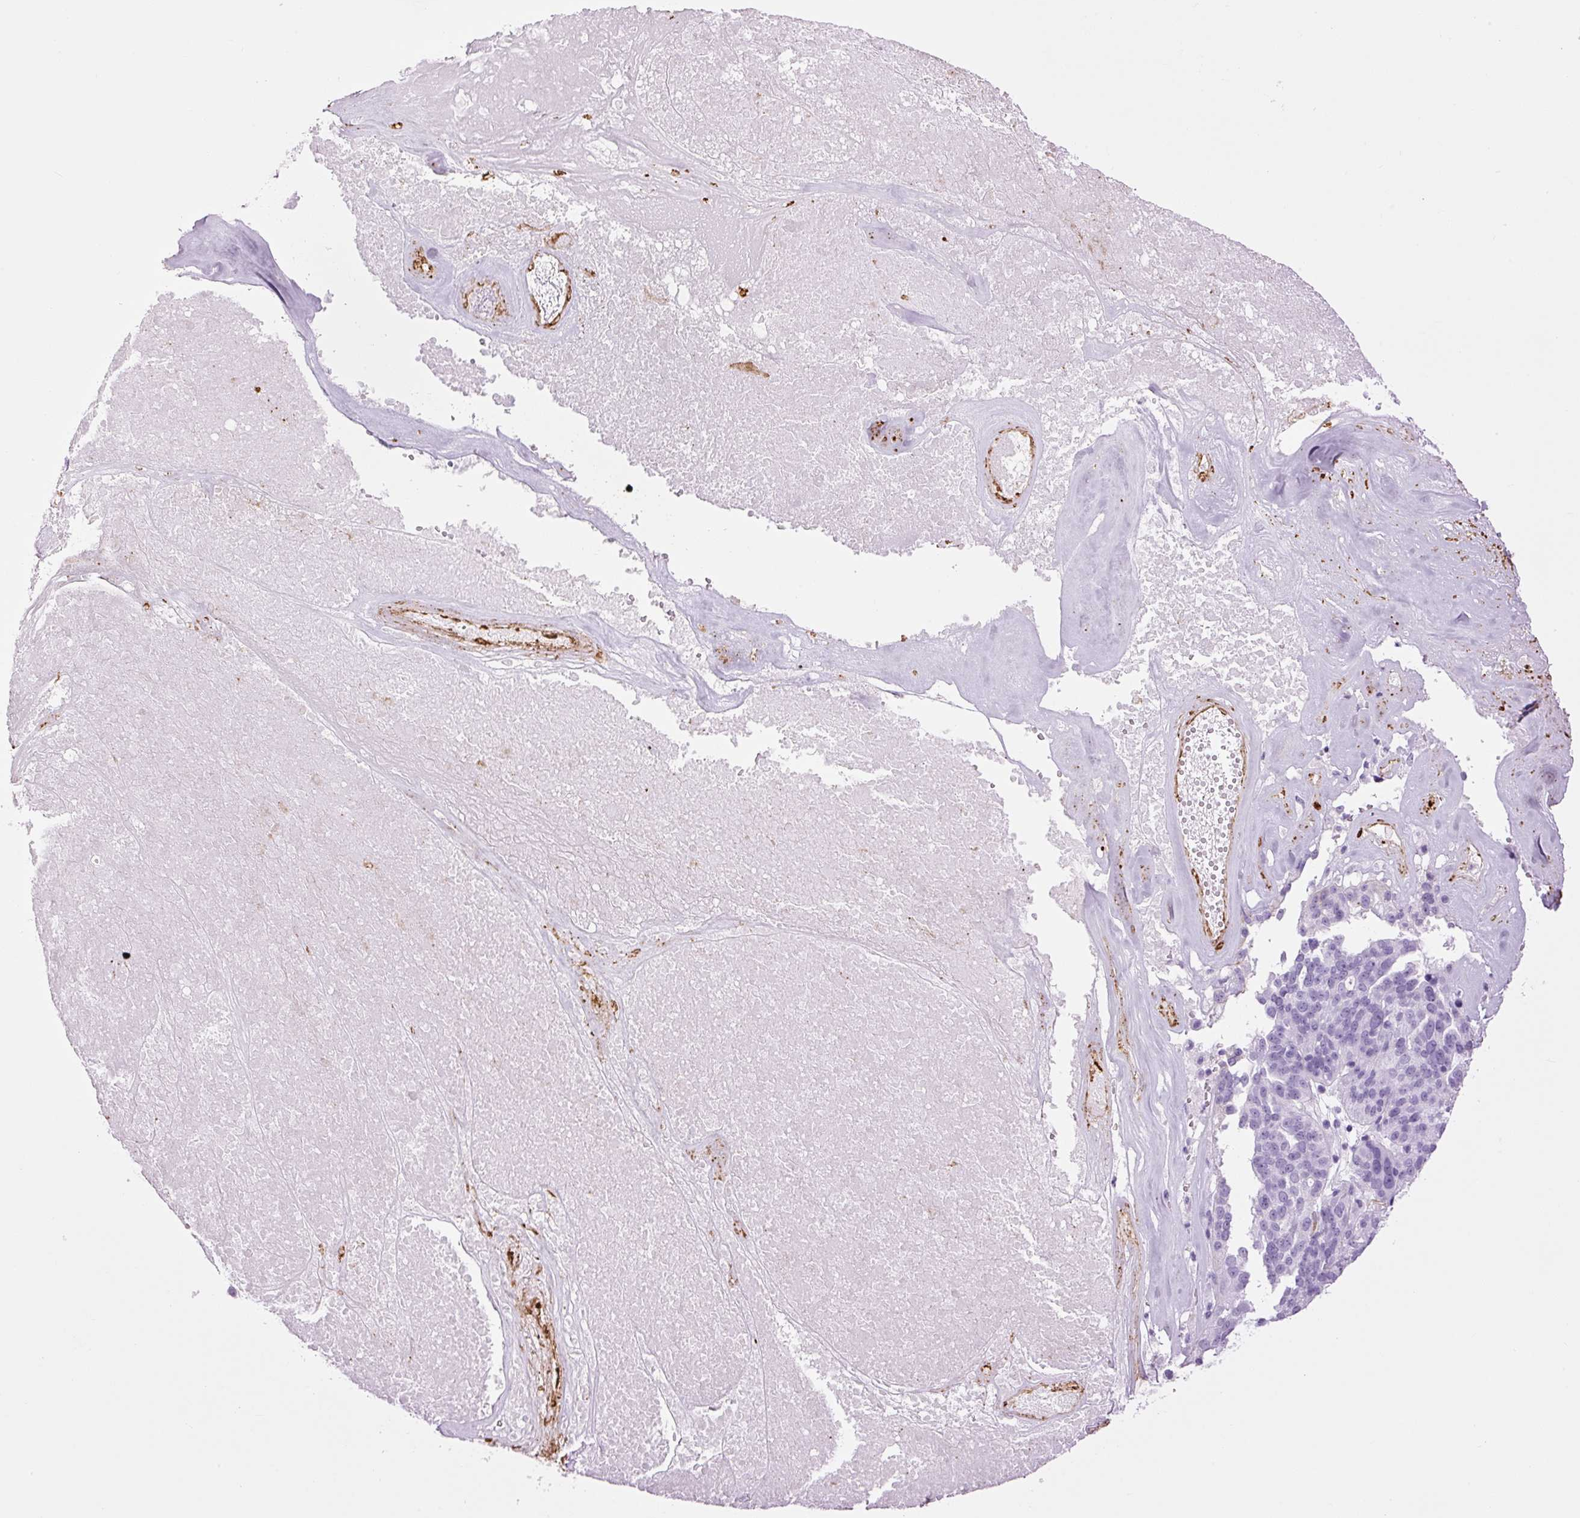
{"staining": {"intensity": "negative", "quantity": "none", "location": "none"}, "tissue": "ovarian cancer", "cell_type": "Tumor cells", "image_type": "cancer", "snomed": [{"axis": "morphology", "description": "Cystadenocarcinoma, serous, NOS"}, {"axis": "topography", "description": "Ovary"}], "caption": "Human ovarian serous cystadenocarcinoma stained for a protein using immunohistochemistry (IHC) exhibits no expression in tumor cells.", "gene": "CAV1", "patient": {"sex": "female", "age": 59}}